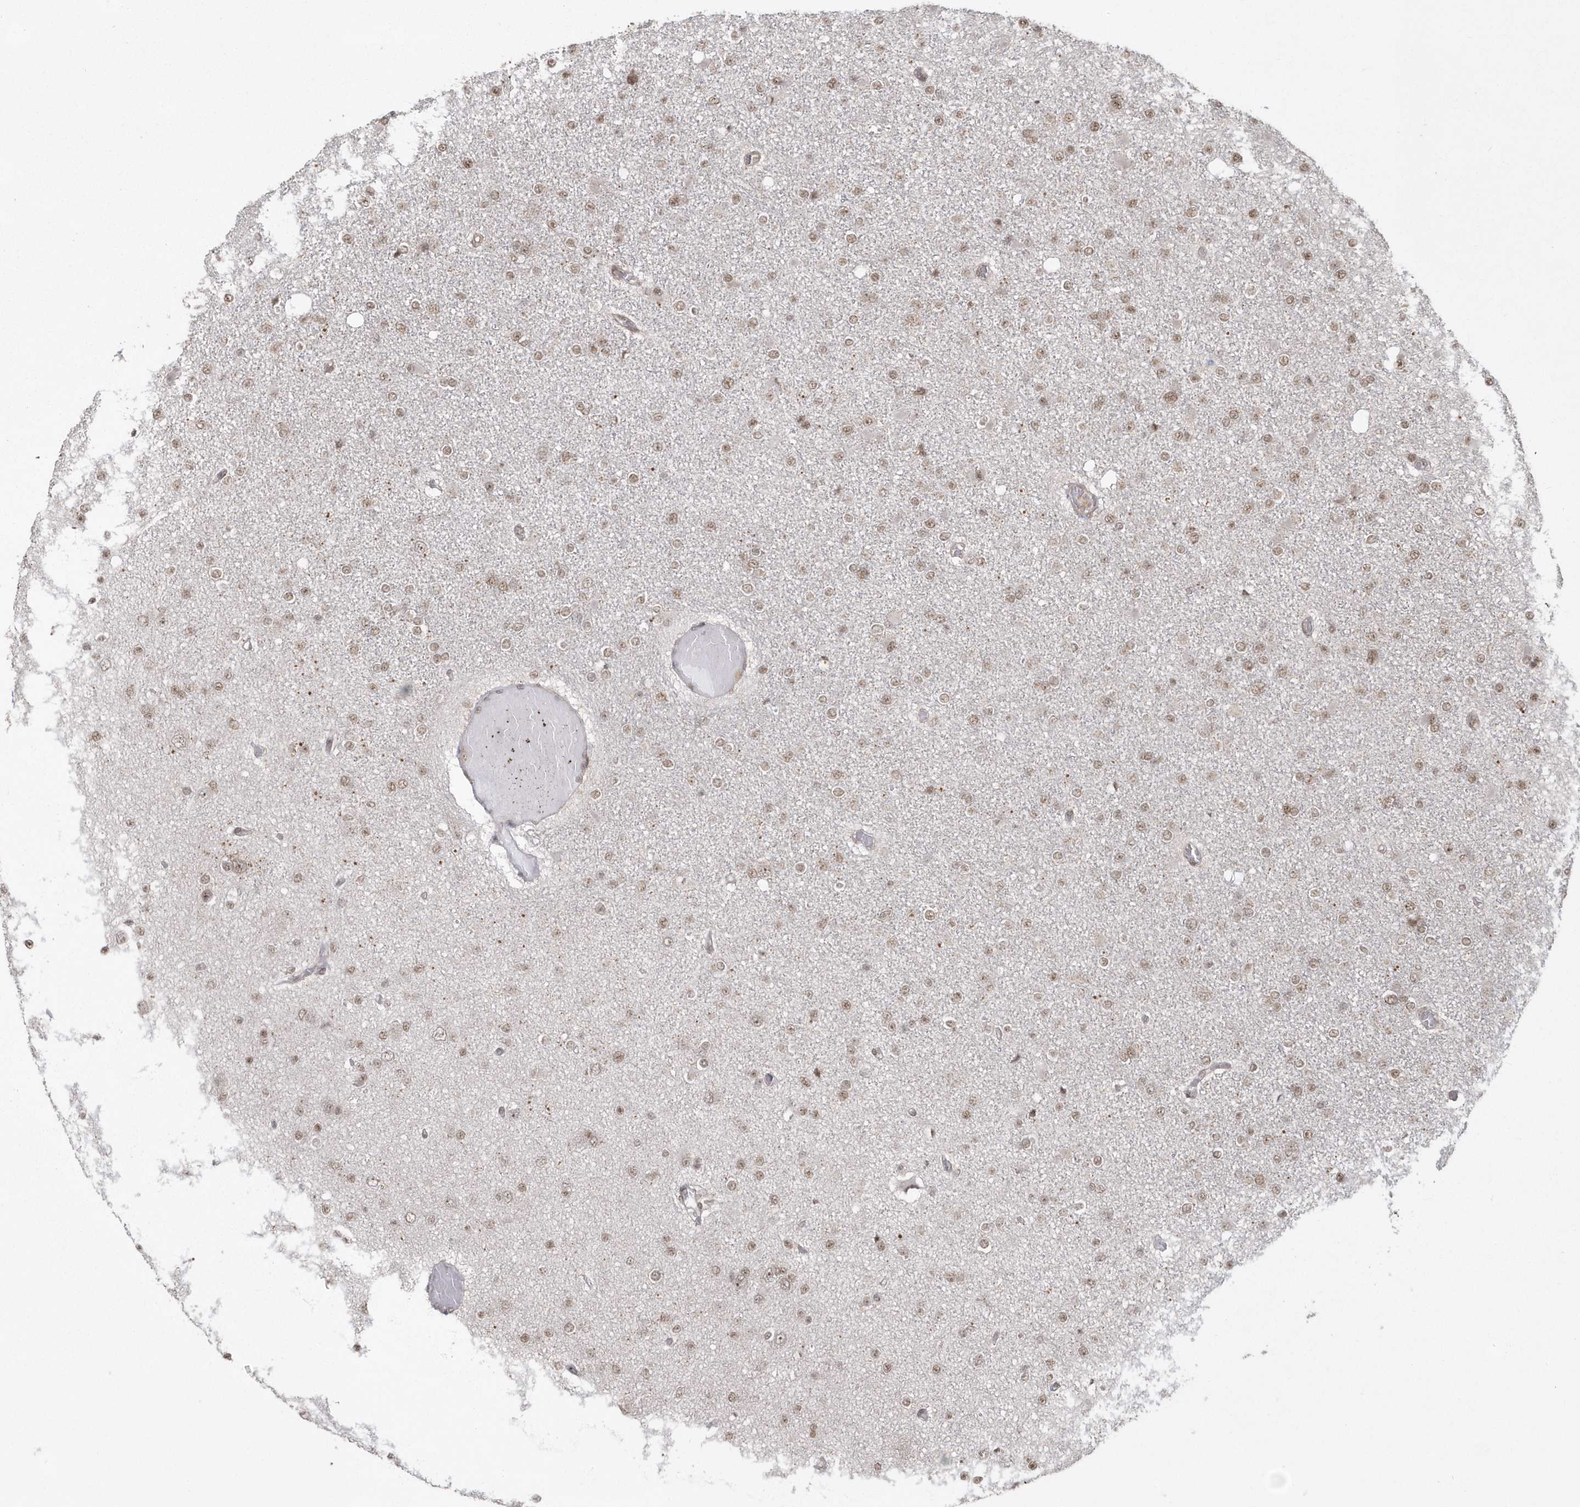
{"staining": {"intensity": "weak", "quantity": ">75%", "location": "nuclear"}, "tissue": "glioma", "cell_type": "Tumor cells", "image_type": "cancer", "snomed": [{"axis": "morphology", "description": "Glioma, malignant, Low grade"}, {"axis": "topography", "description": "Brain"}], "caption": "IHC photomicrograph of human malignant glioma (low-grade) stained for a protein (brown), which demonstrates low levels of weak nuclear positivity in approximately >75% of tumor cells.", "gene": "EPB41L4A", "patient": {"sex": "female", "age": 22}}